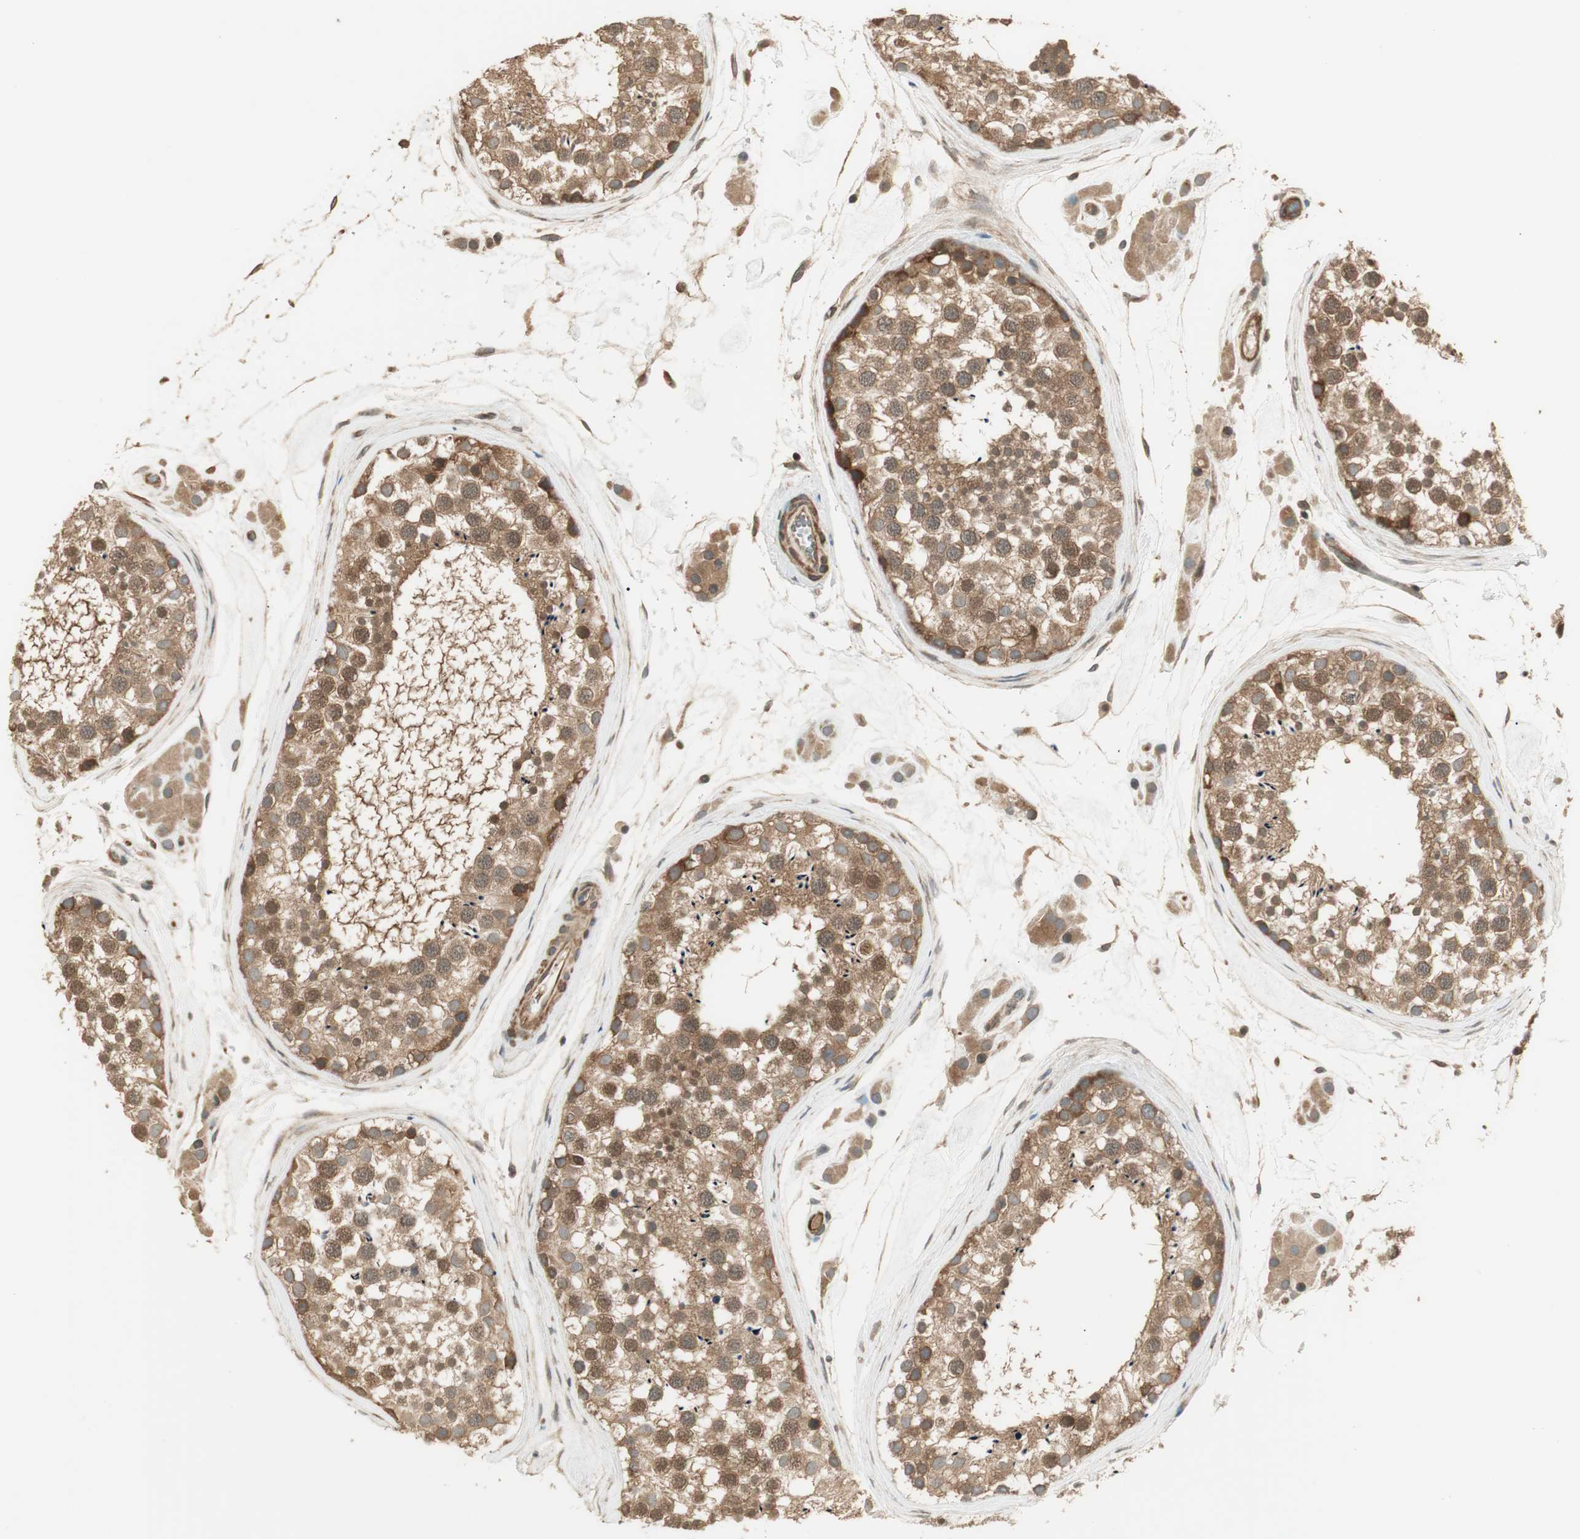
{"staining": {"intensity": "moderate", "quantity": ">75%", "location": "cytoplasmic/membranous,nuclear"}, "tissue": "testis", "cell_type": "Cells in seminiferous ducts", "image_type": "normal", "snomed": [{"axis": "morphology", "description": "Normal tissue, NOS"}, {"axis": "topography", "description": "Testis"}], "caption": "This photomicrograph reveals immunohistochemistry (IHC) staining of benign human testis, with medium moderate cytoplasmic/membranous,nuclear staining in about >75% of cells in seminiferous ducts.", "gene": "PFDN5", "patient": {"sex": "male", "age": 46}}